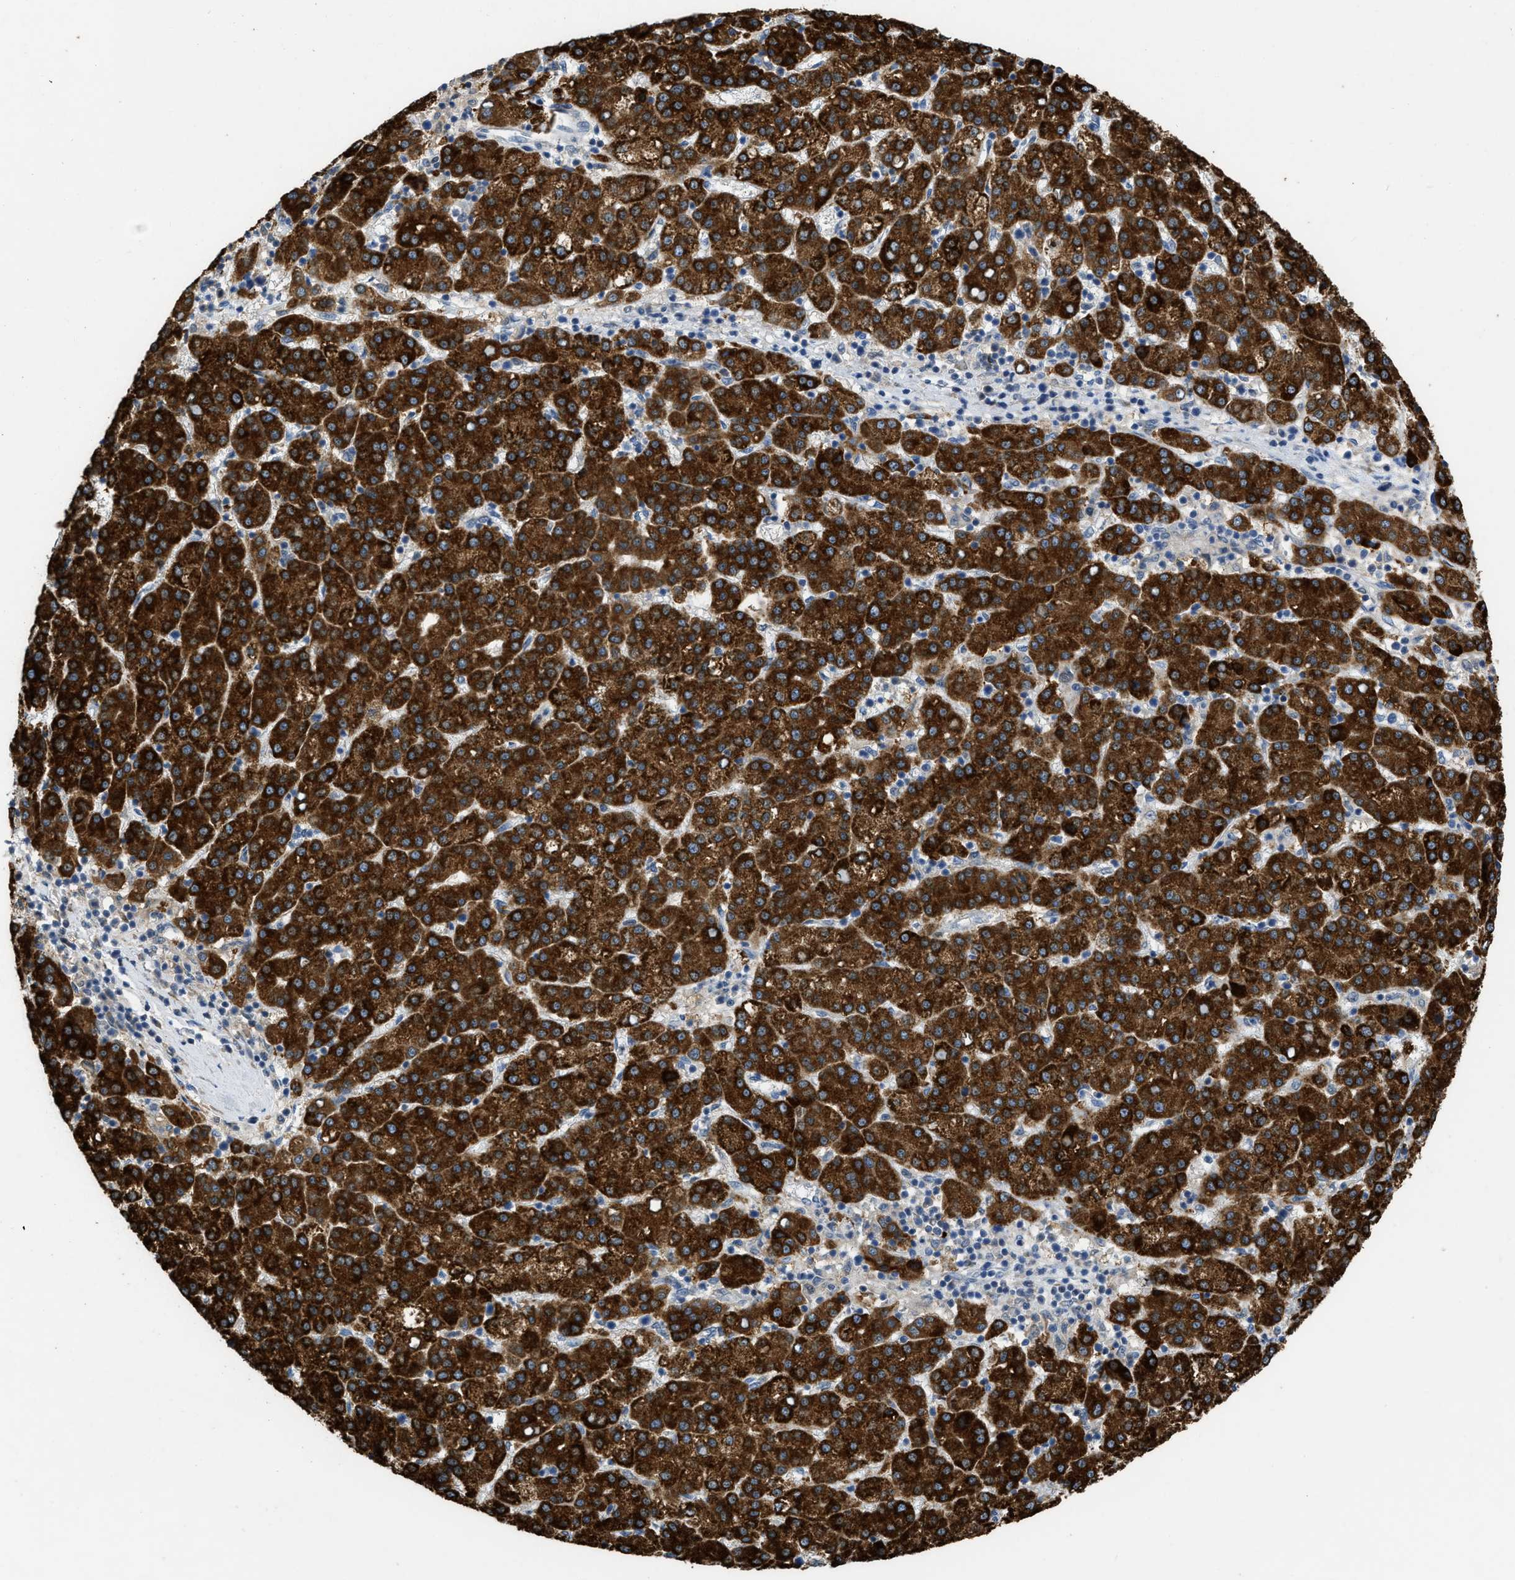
{"staining": {"intensity": "strong", "quantity": ">75%", "location": "cytoplasmic/membranous"}, "tissue": "liver cancer", "cell_type": "Tumor cells", "image_type": "cancer", "snomed": [{"axis": "morphology", "description": "Carcinoma, Hepatocellular, NOS"}, {"axis": "topography", "description": "Liver"}], "caption": "Brown immunohistochemical staining in human liver cancer shows strong cytoplasmic/membranous positivity in about >75% of tumor cells. Nuclei are stained in blue.", "gene": "AK2", "patient": {"sex": "female", "age": 58}}